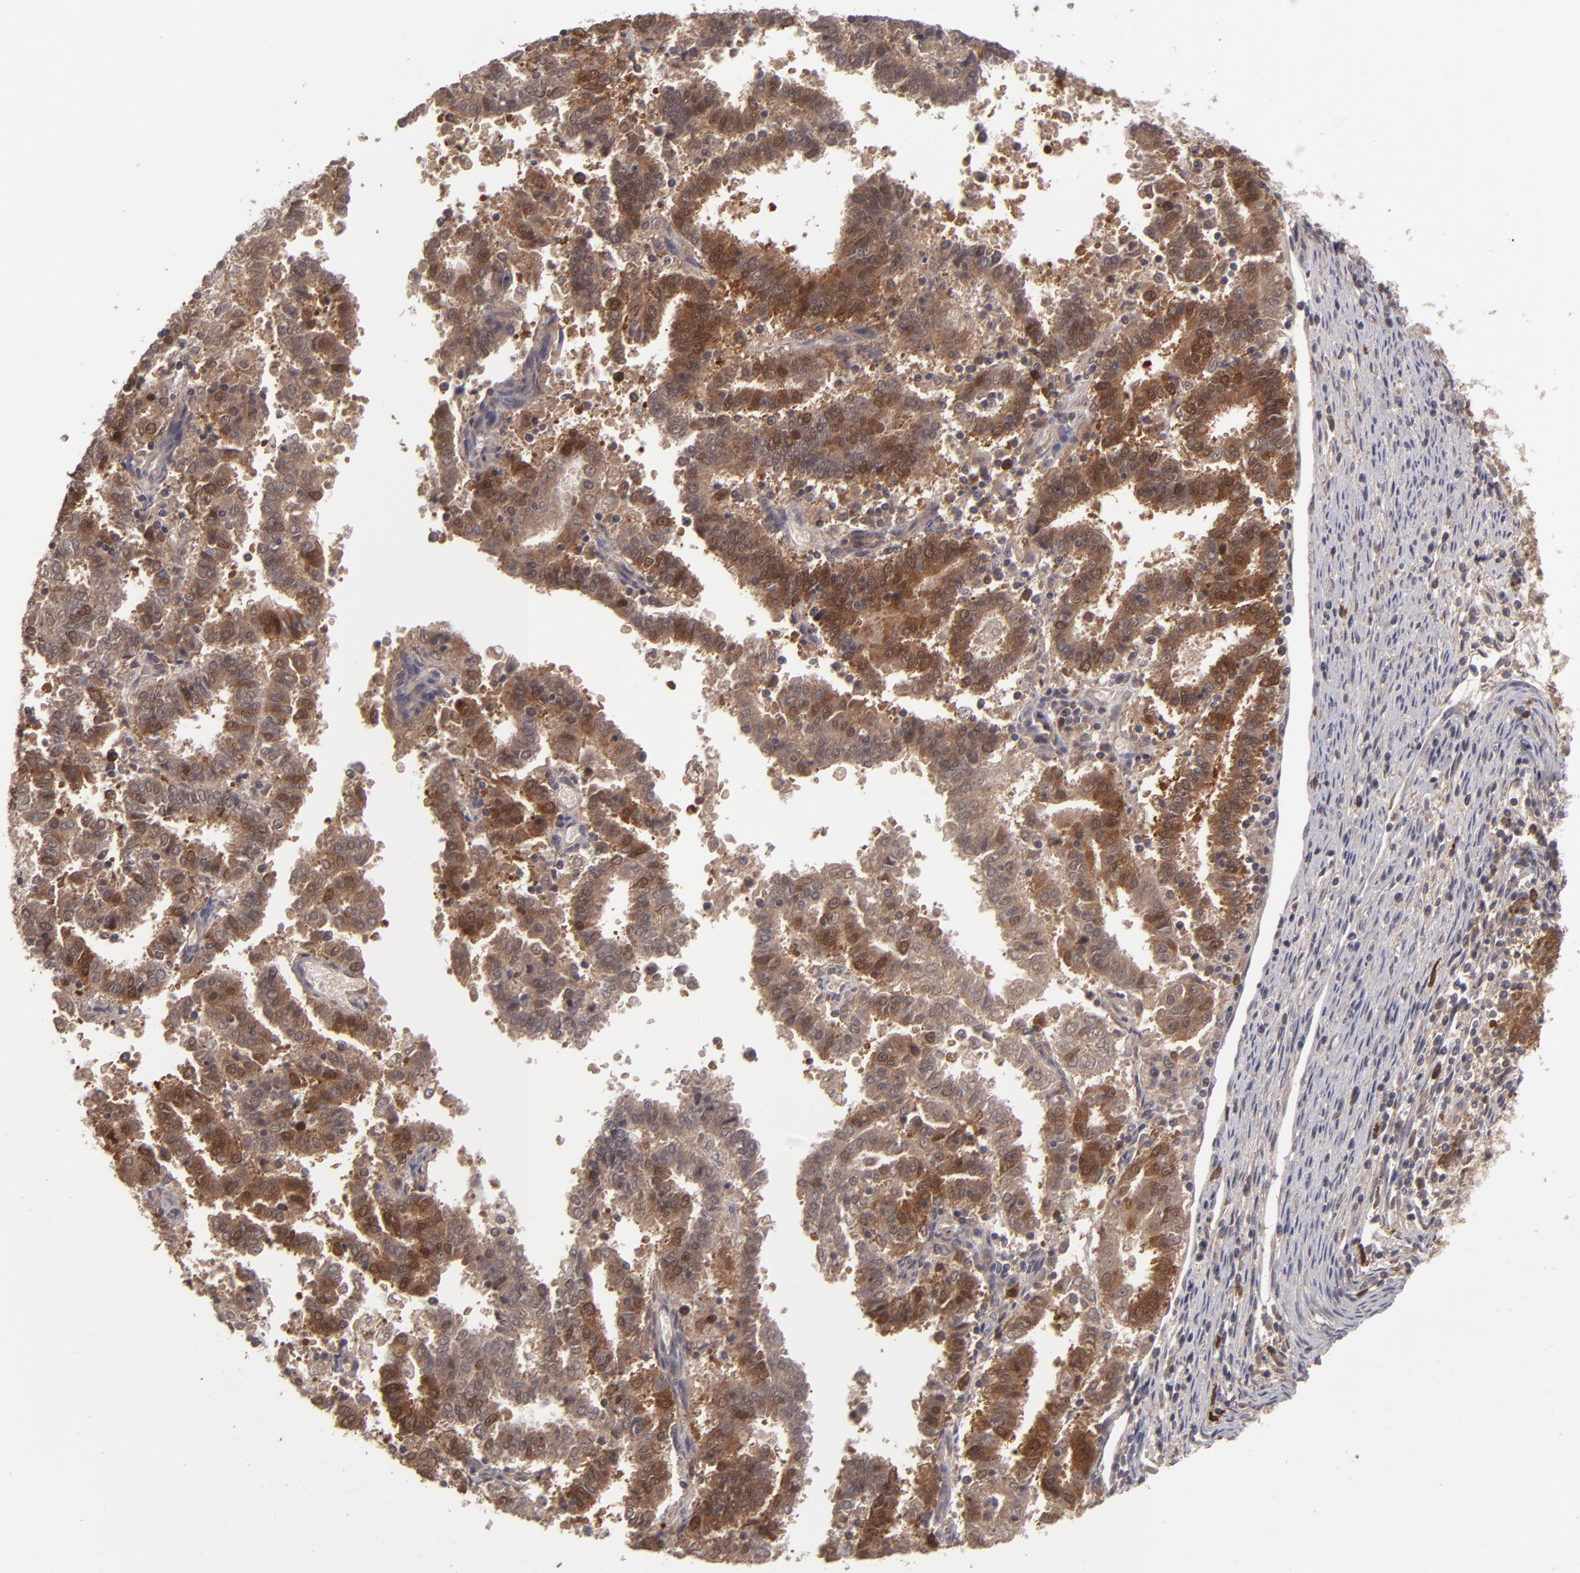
{"staining": {"intensity": "strong", "quantity": ">75%", "location": "cytoplasmic/membranous"}, "tissue": "endometrial cancer", "cell_type": "Tumor cells", "image_type": "cancer", "snomed": [{"axis": "morphology", "description": "Adenocarcinoma, NOS"}, {"axis": "topography", "description": "Uterus"}], "caption": "This is a micrograph of IHC staining of endometrial cancer (adenocarcinoma), which shows strong staining in the cytoplasmic/membranous of tumor cells.", "gene": "TYMS", "patient": {"sex": "female", "age": 83}}